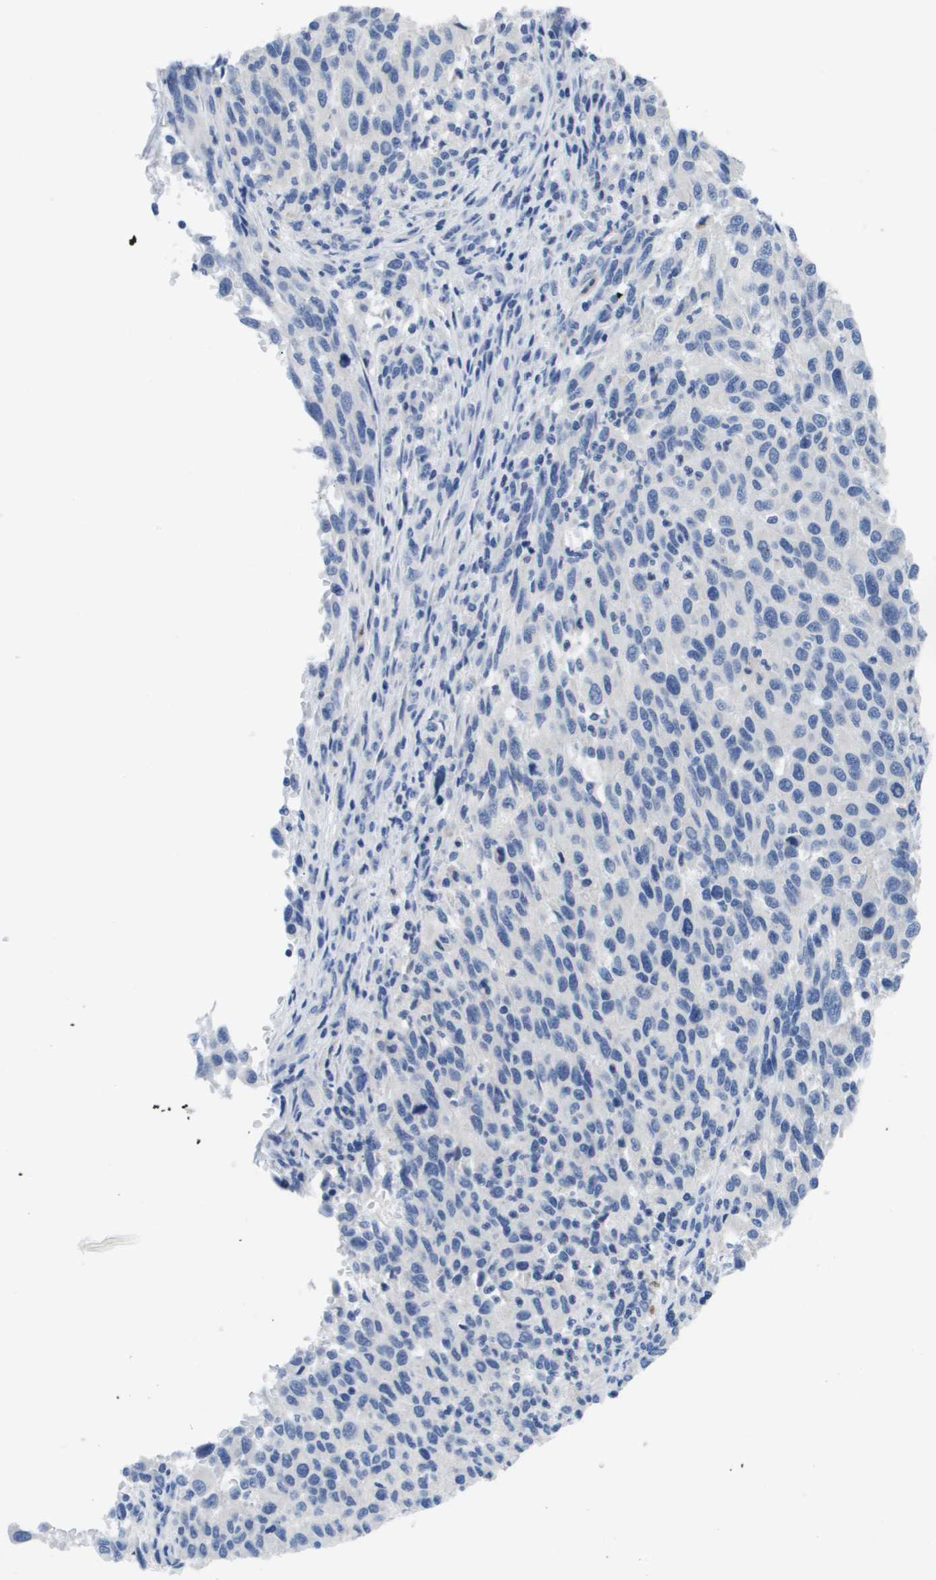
{"staining": {"intensity": "negative", "quantity": "none", "location": "none"}, "tissue": "melanoma", "cell_type": "Tumor cells", "image_type": "cancer", "snomed": [{"axis": "morphology", "description": "Malignant melanoma, Metastatic site"}, {"axis": "topography", "description": "Lymph node"}], "caption": "Immunohistochemical staining of human malignant melanoma (metastatic site) reveals no significant staining in tumor cells. The staining was performed using DAB to visualize the protein expression in brown, while the nuclei were stained in blue with hematoxylin (Magnification: 20x).", "gene": "MS4A1", "patient": {"sex": "male", "age": 61}}